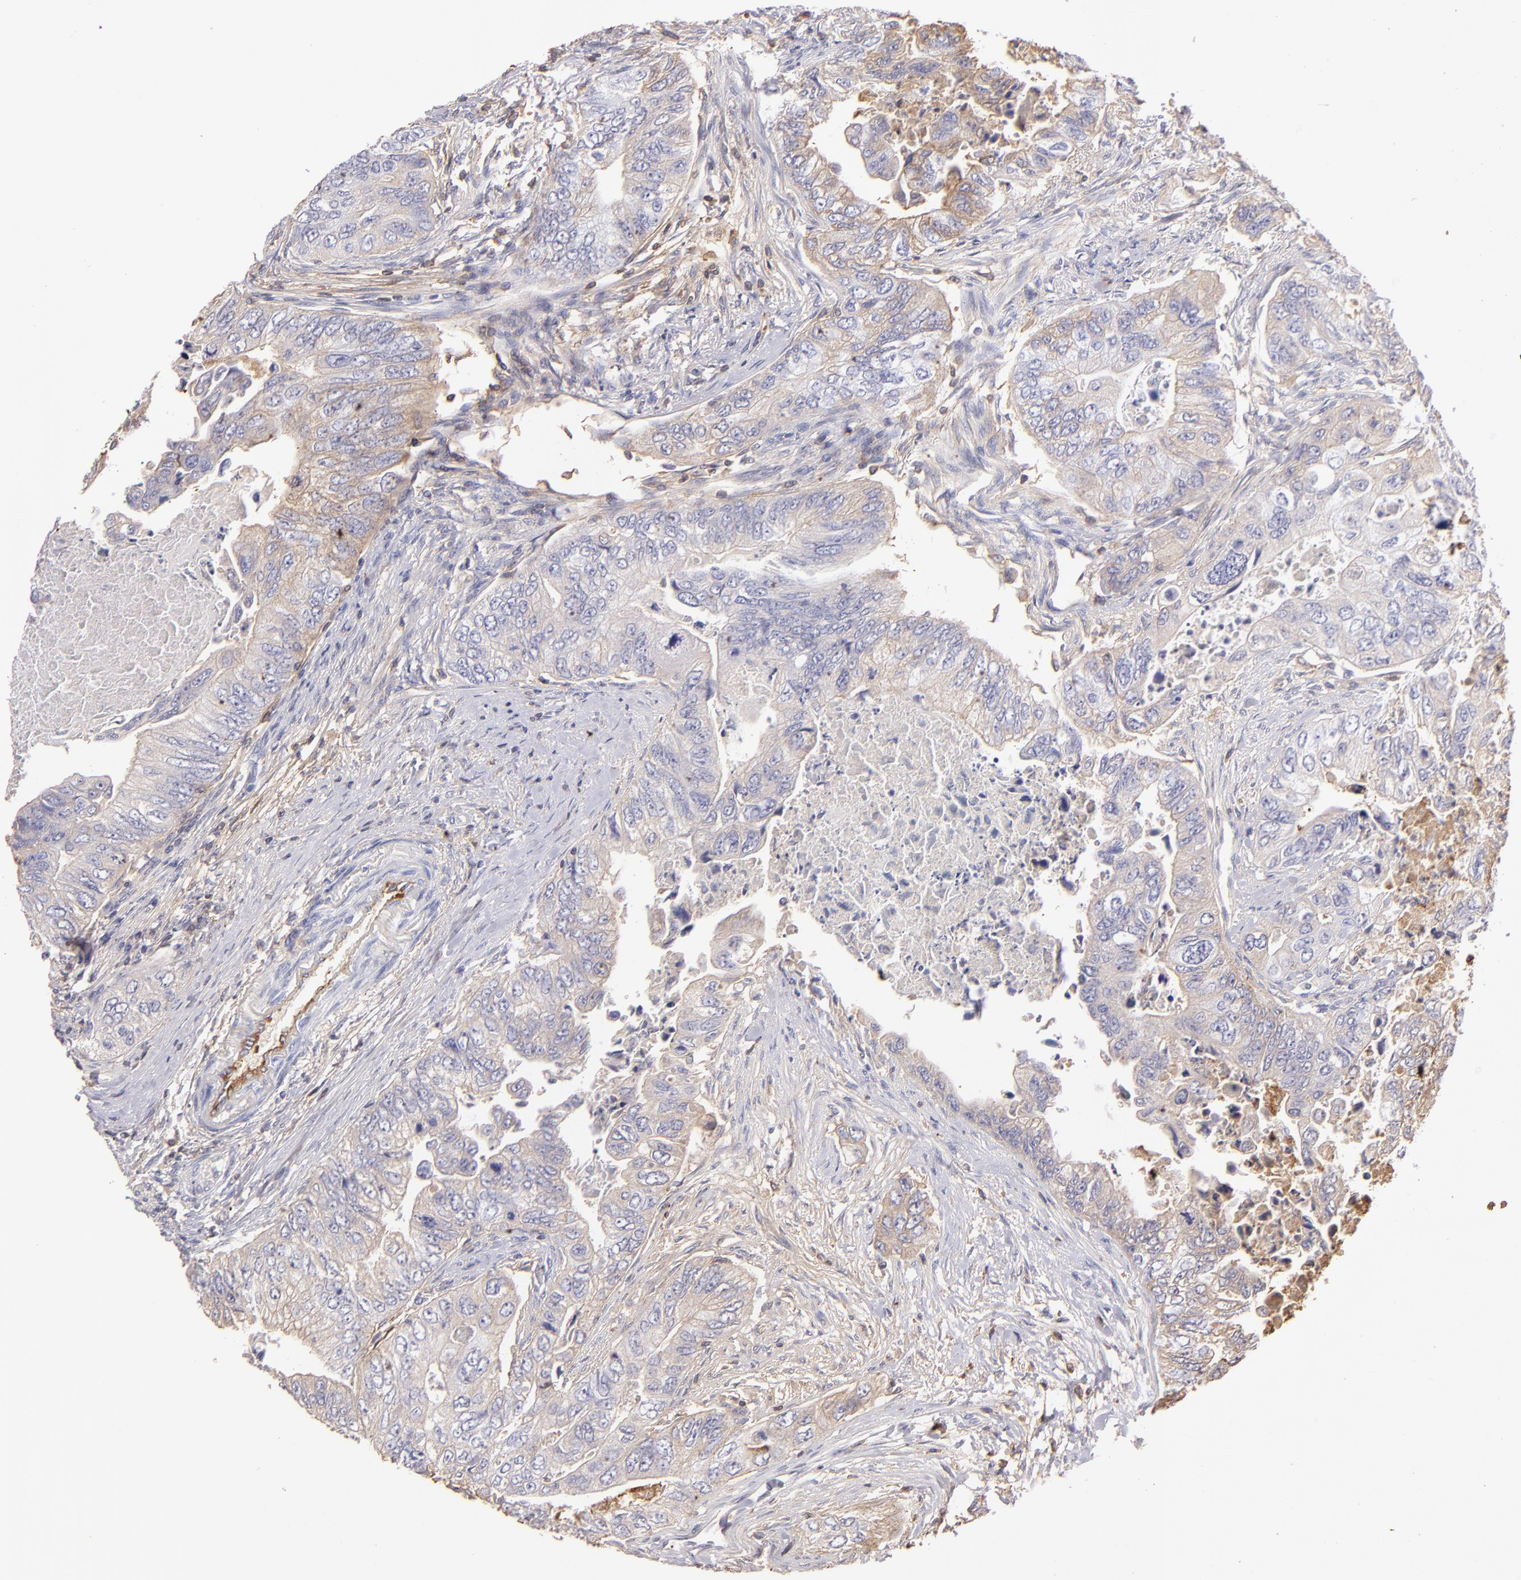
{"staining": {"intensity": "weak", "quantity": "25%-75%", "location": "cytoplasmic/membranous"}, "tissue": "colorectal cancer", "cell_type": "Tumor cells", "image_type": "cancer", "snomed": [{"axis": "morphology", "description": "Adenocarcinoma, NOS"}, {"axis": "topography", "description": "Colon"}], "caption": "A photomicrograph of colorectal cancer stained for a protein shows weak cytoplasmic/membranous brown staining in tumor cells.", "gene": "FGB", "patient": {"sex": "female", "age": 11}}